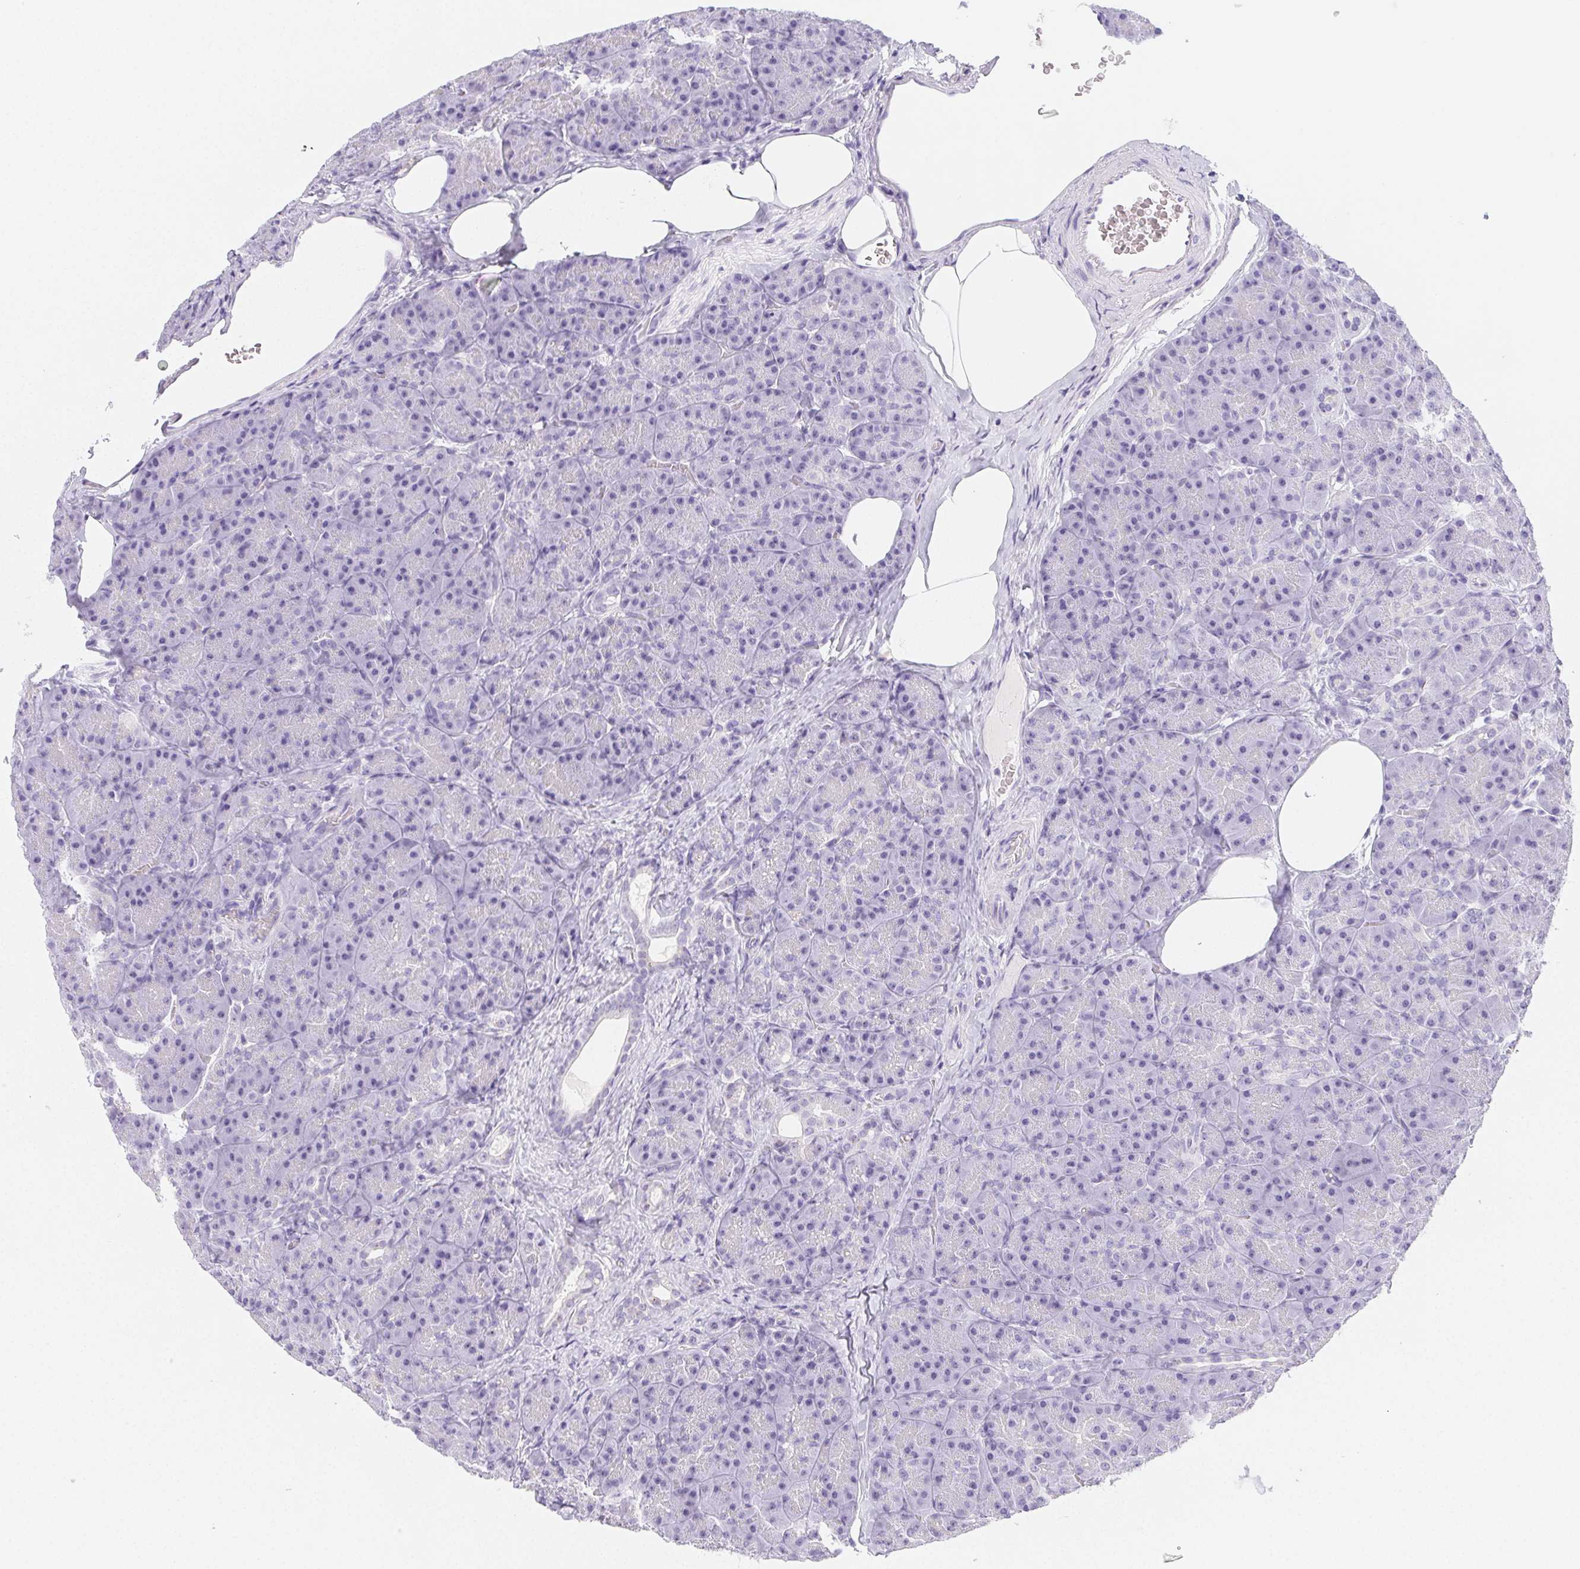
{"staining": {"intensity": "negative", "quantity": "none", "location": "none"}, "tissue": "pancreas", "cell_type": "Exocrine glandular cells", "image_type": "normal", "snomed": [{"axis": "morphology", "description": "Normal tissue, NOS"}, {"axis": "topography", "description": "Pancreas"}], "caption": "Human pancreas stained for a protein using IHC displays no expression in exocrine glandular cells.", "gene": "ST8SIA3", "patient": {"sex": "male", "age": 57}}